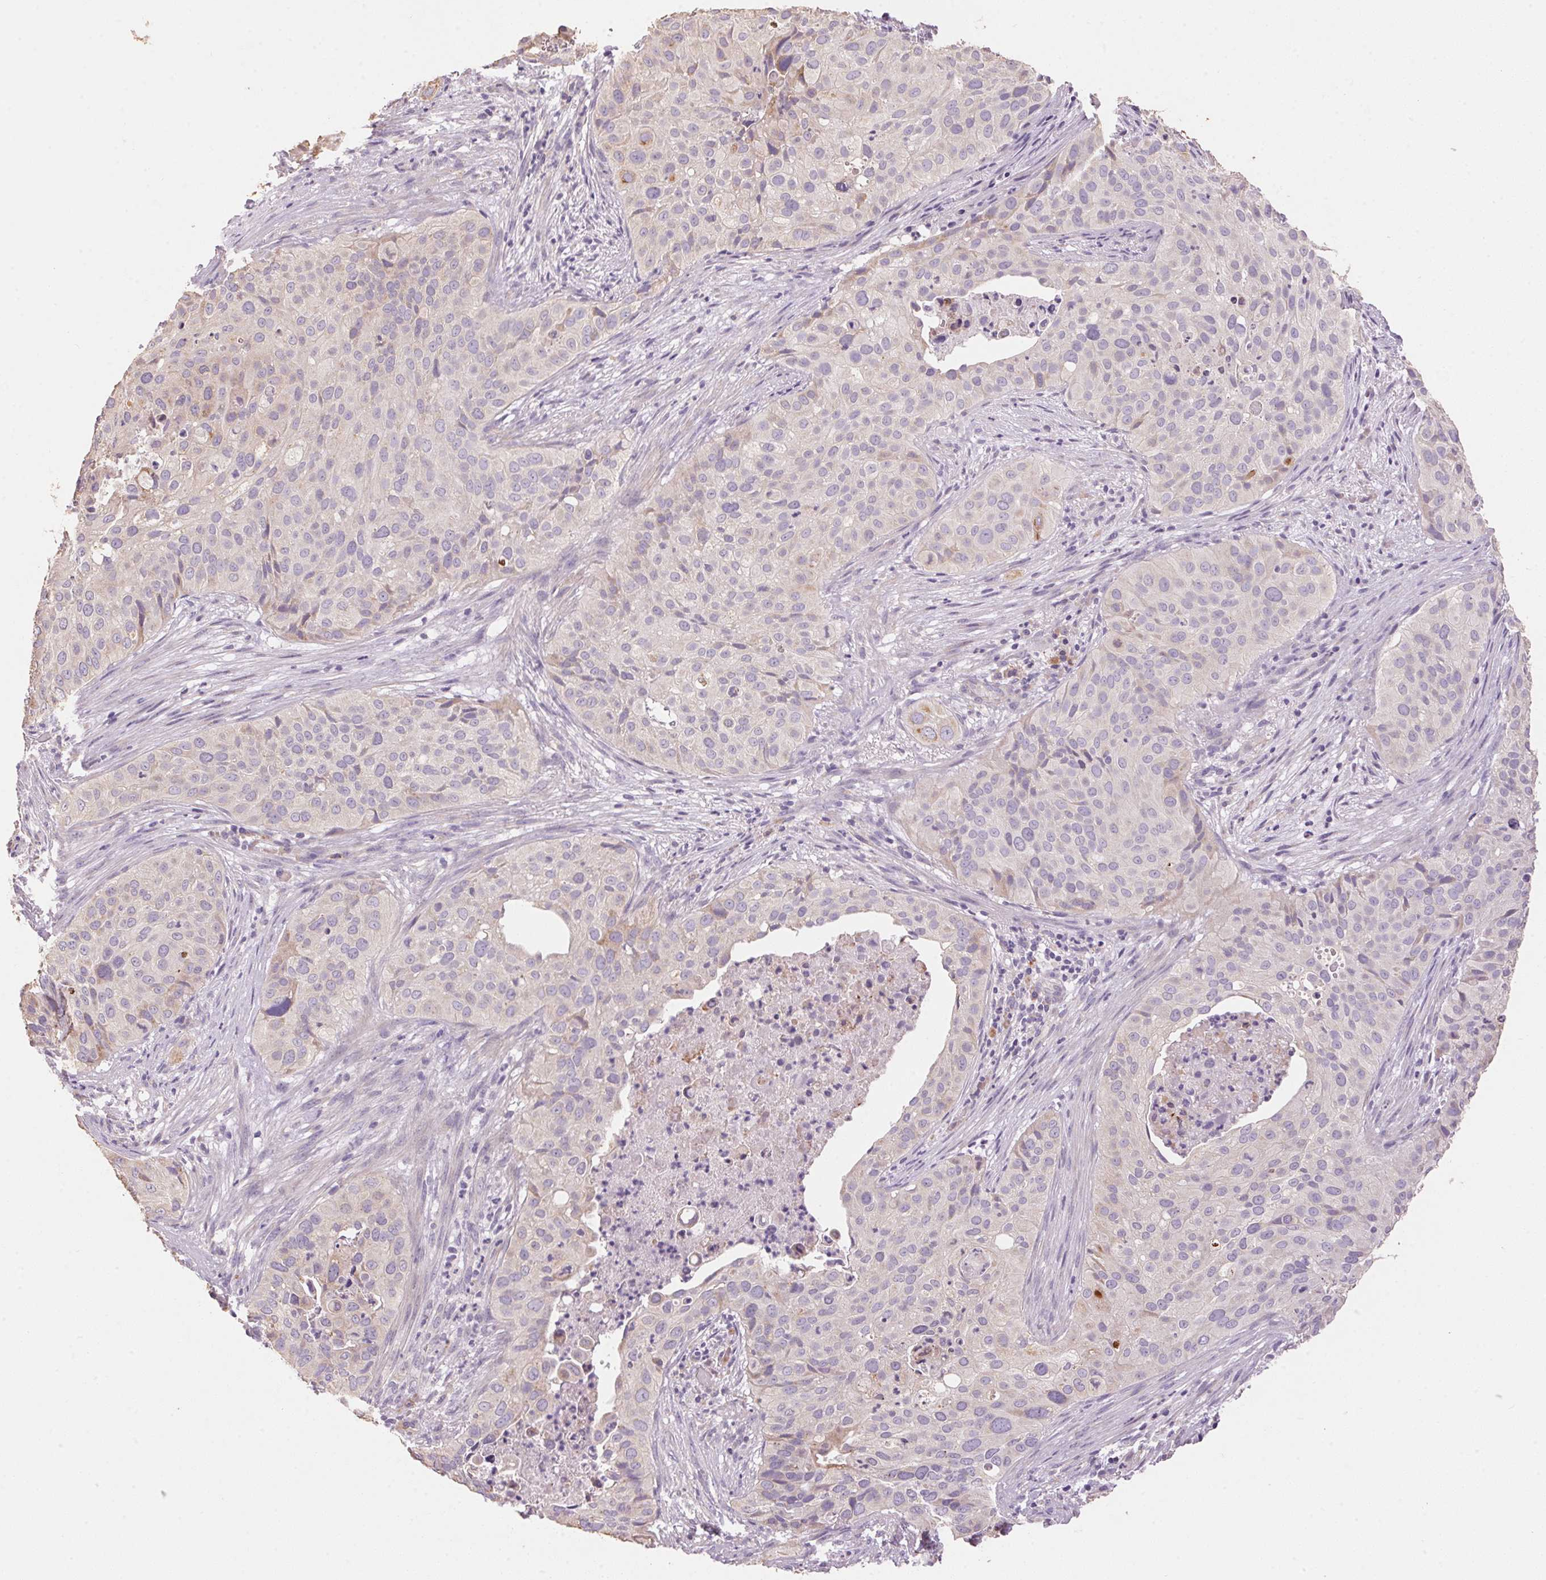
{"staining": {"intensity": "moderate", "quantity": "<25%", "location": "cytoplasmic/membranous"}, "tissue": "cervical cancer", "cell_type": "Tumor cells", "image_type": "cancer", "snomed": [{"axis": "morphology", "description": "Squamous cell carcinoma, NOS"}, {"axis": "topography", "description": "Cervix"}], "caption": "Moderate cytoplasmic/membranous positivity for a protein is seen in about <25% of tumor cells of cervical cancer using immunohistochemistry.", "gene": "LYZL6", "patient": {"sex": "female", "age": 38}}